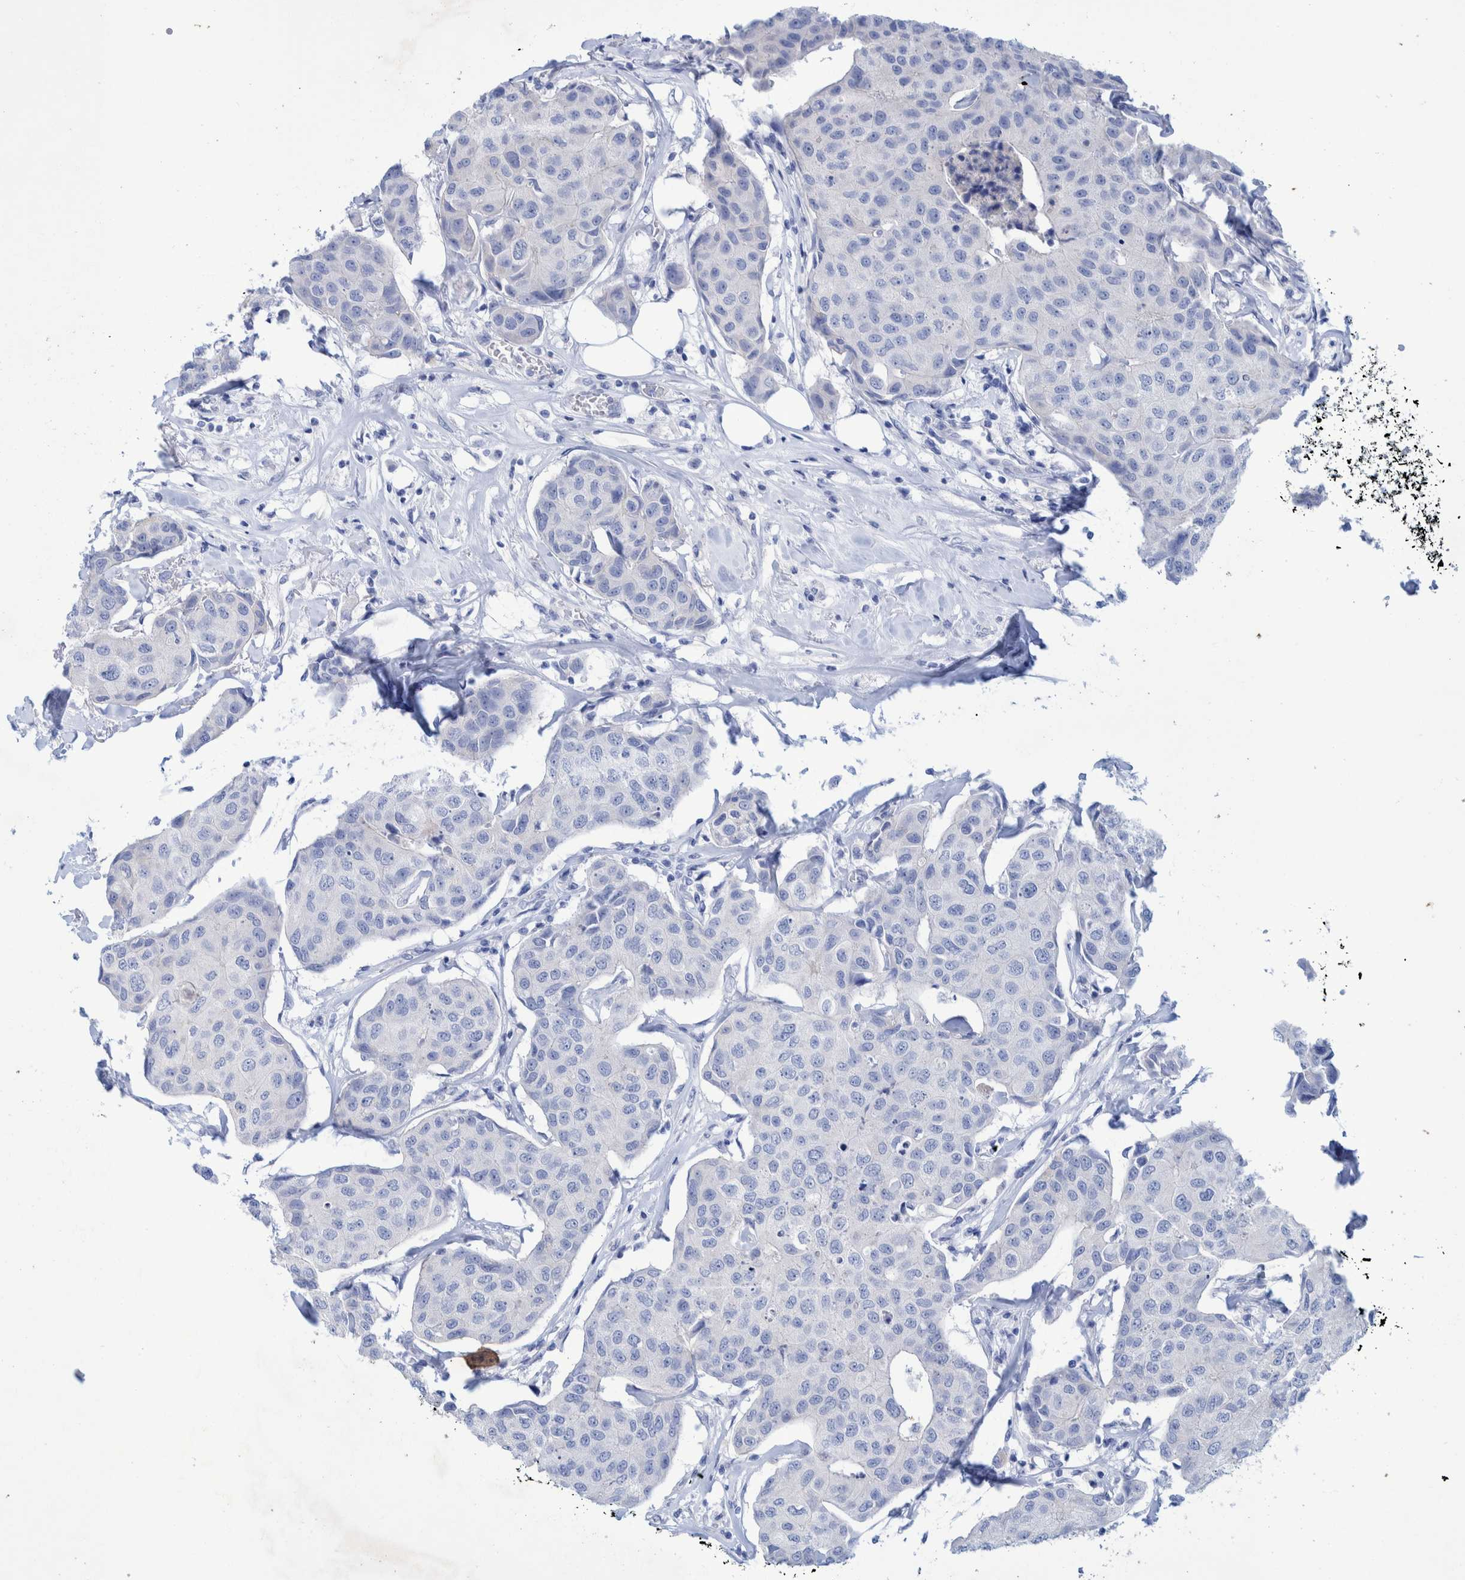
{"staining": {"intensity": "negative", "quantity": "none", "location": "none"}, "tissue": "breast cancer", "cell_type": "Tumor cells", "image_type": "cancer", "snomed": [{"axis": "morphology", "description": "Duct carcinoma"}, {"axis": "topography", "description": "Breast"}], "caption": "Tumor cells are negative for brown protein staining in breast cancer (intraductal carcinoma).", "gene": "PERP", "patient": {"sex": "female", "age": 80}}